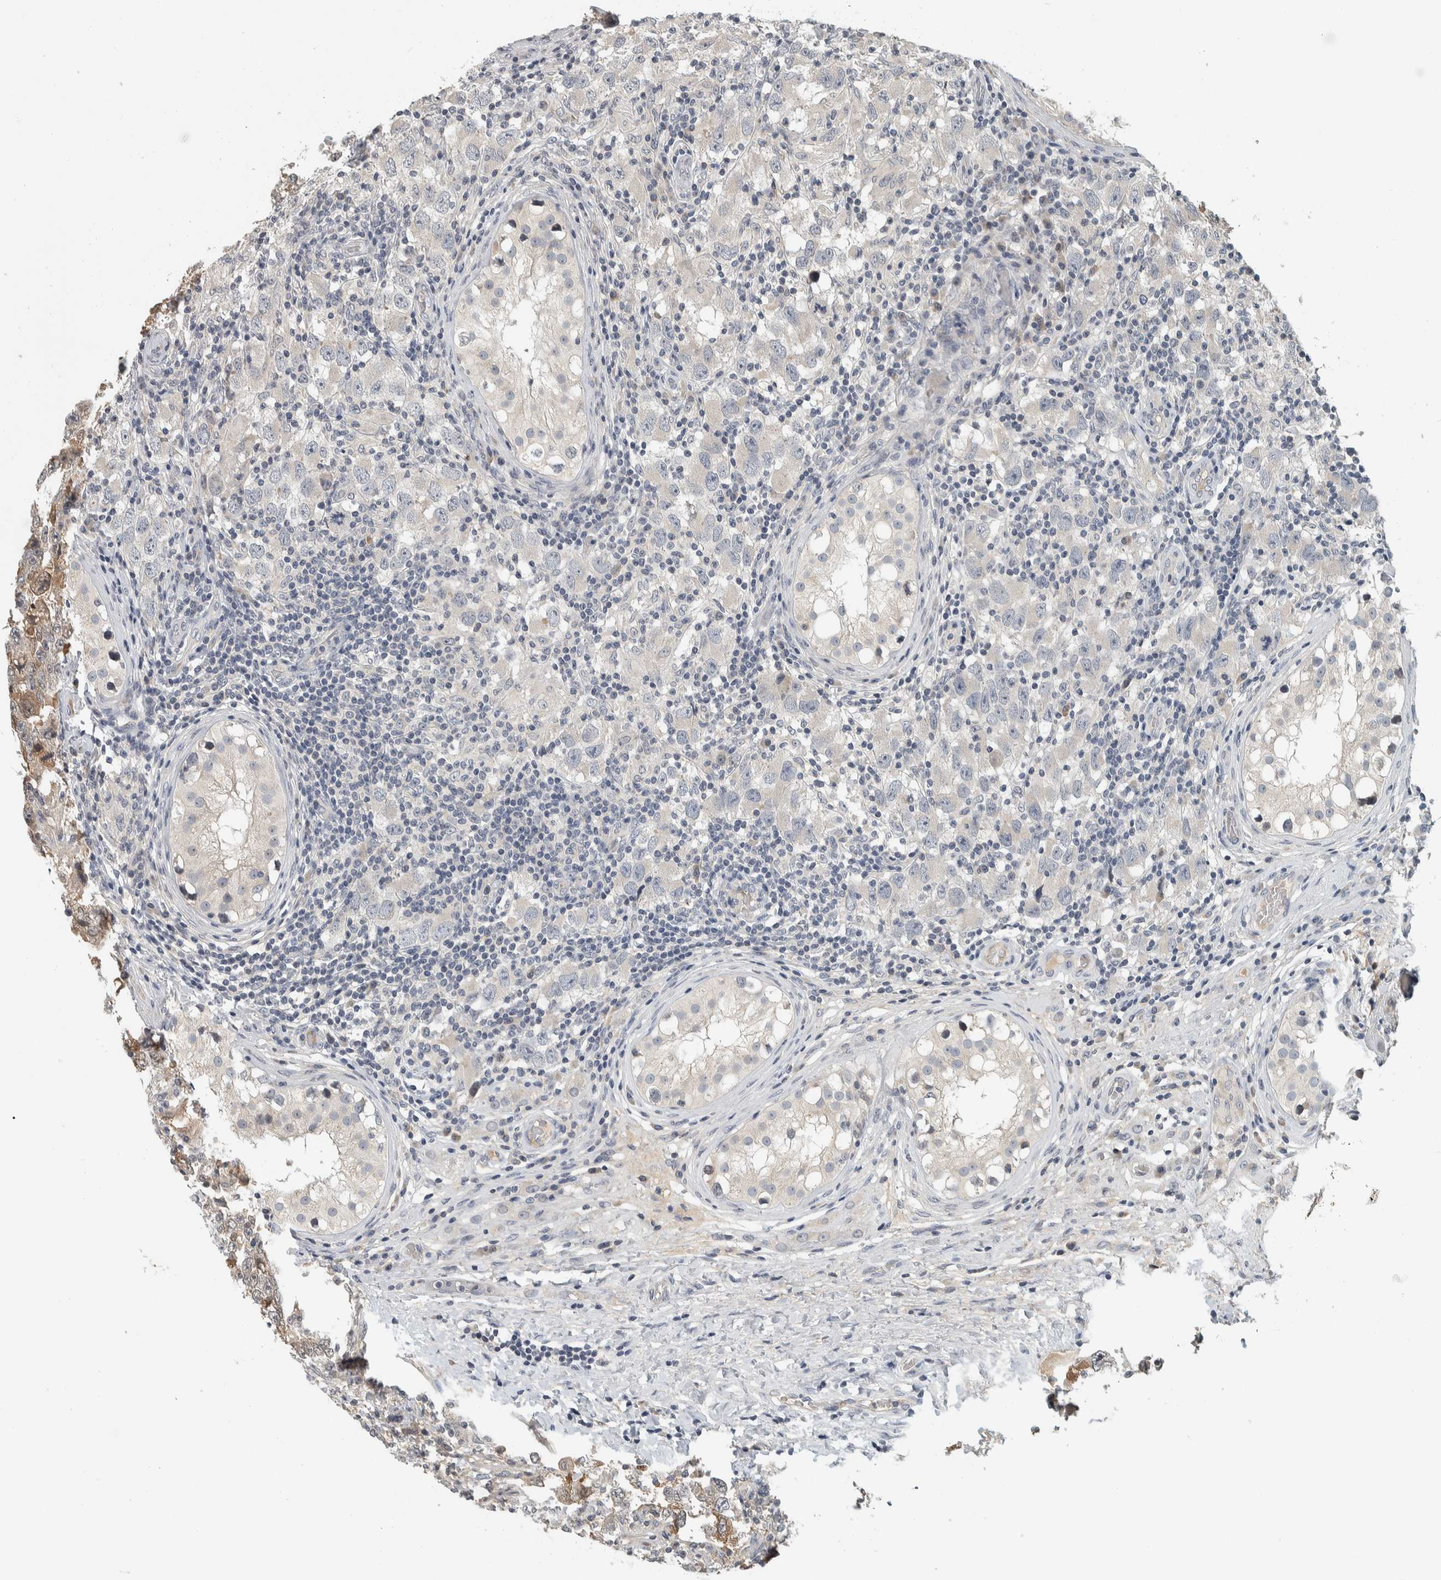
{"staining": {"intensity": "negative", "quantity": "none", "location": "none"}, "tissue": "testis cancer", "cell_type": "Tumor cells", "image_type": "cancer", "snomed": [{"axis": "morphology", "description": "Carcinoma, Embryonal, NOS"}, {"axis": "topography", "description": "Testis"}], "caption": "A high-resolution micrograph shows IHC staining of embryonal carcinoma (testis), which shows no significant expression in tumor cells.", "gene": "AFP", "patient": {"sex": "male", "age": 21}}